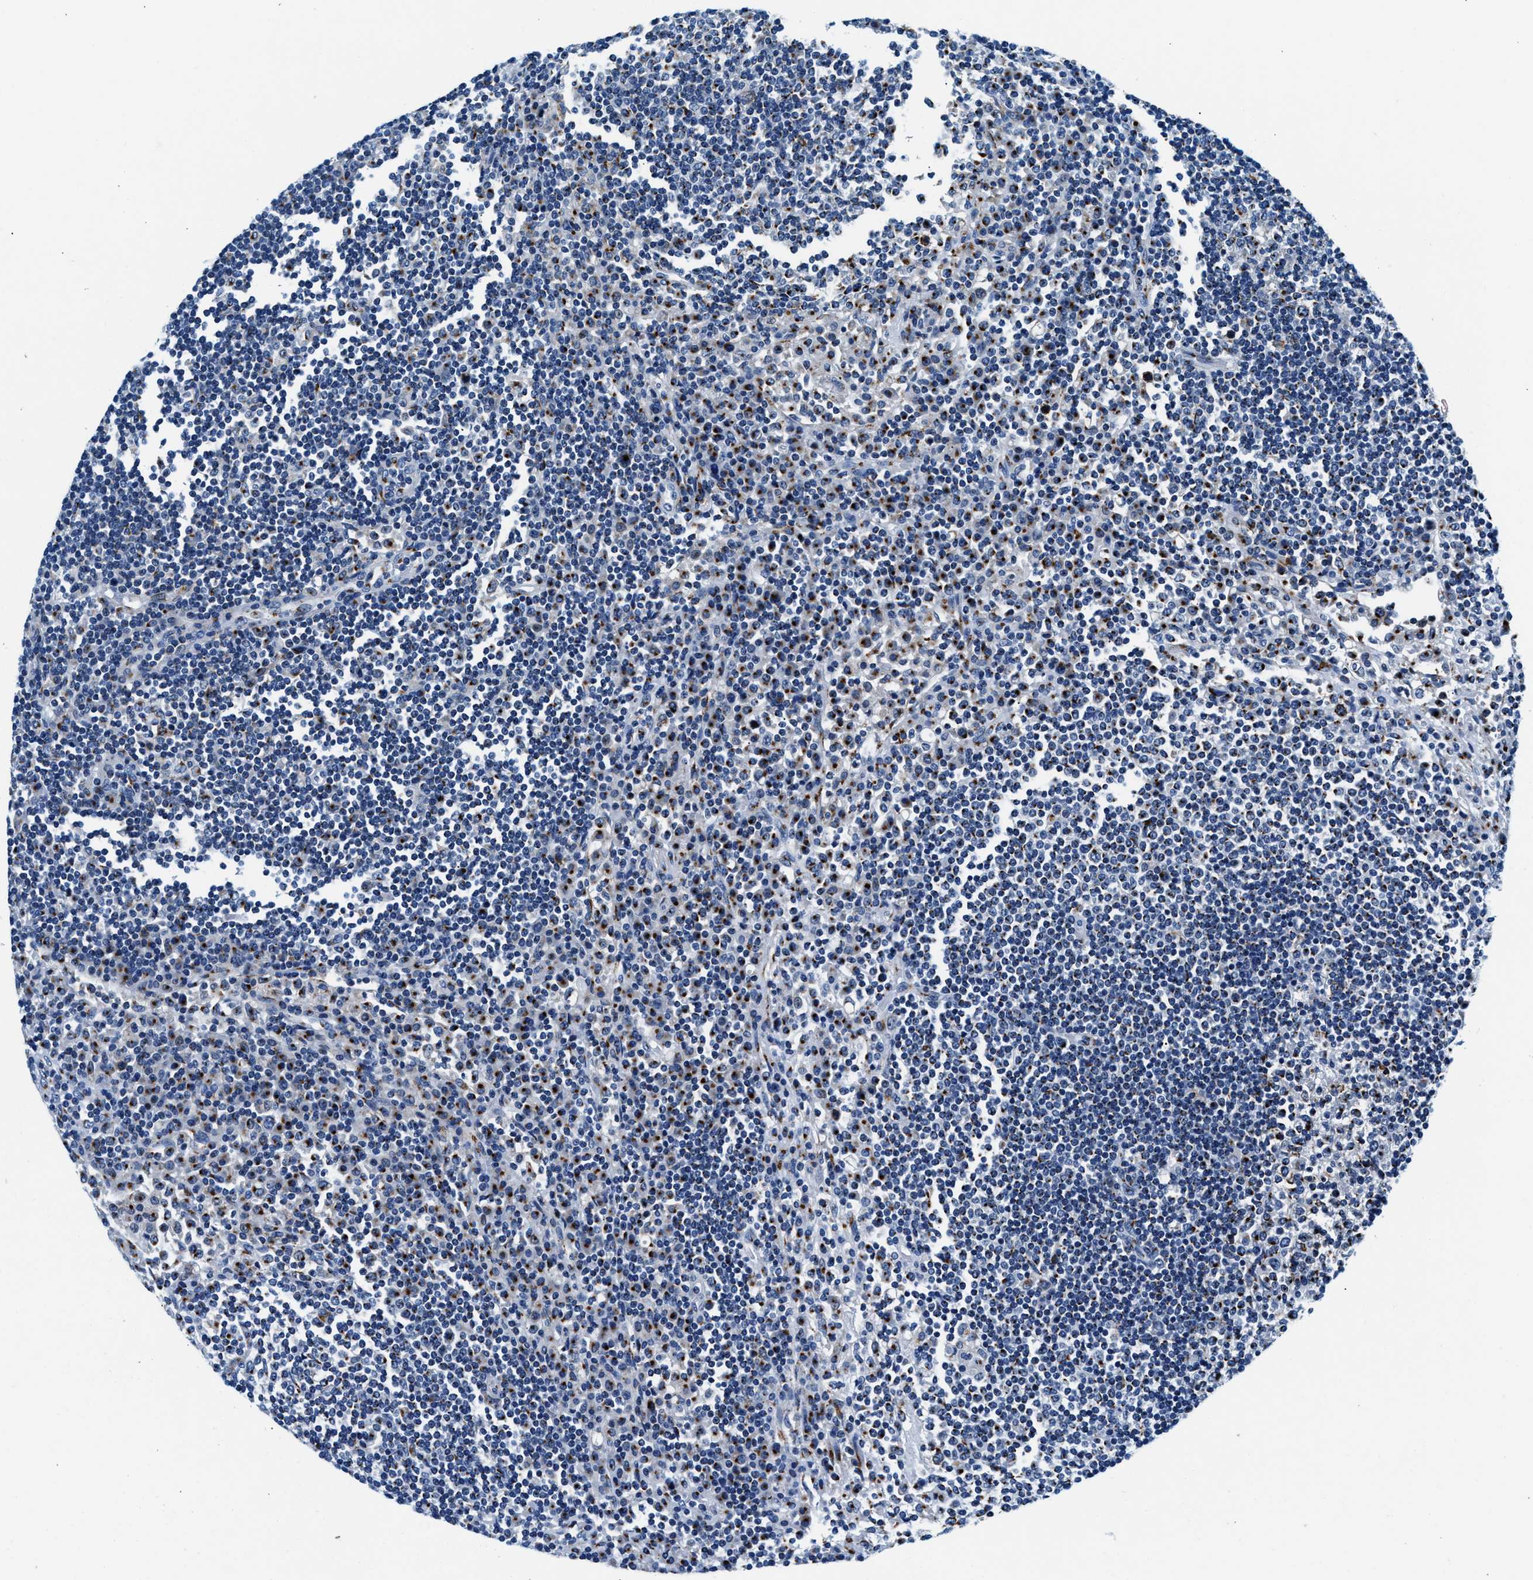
{"staining": {"intensity": "negative", "quantity": "none", "location": "none"}, "tissue": "lymph node", "cell_type": "Germinal center cells", "image_type": "normal", "snomed": [{"axis": "morphology", "description": "Normal tissue, NOS"}, {"axis": "topography", "description": "Lymph node"}], "caption": "Immunohistochemistry (IHC) image of benign lymph node stained for a protein (brown), which demonstrates no staining in germinal center cells.", "gene": "VPS53", "patient": {"sex": "female", "age": 53}}